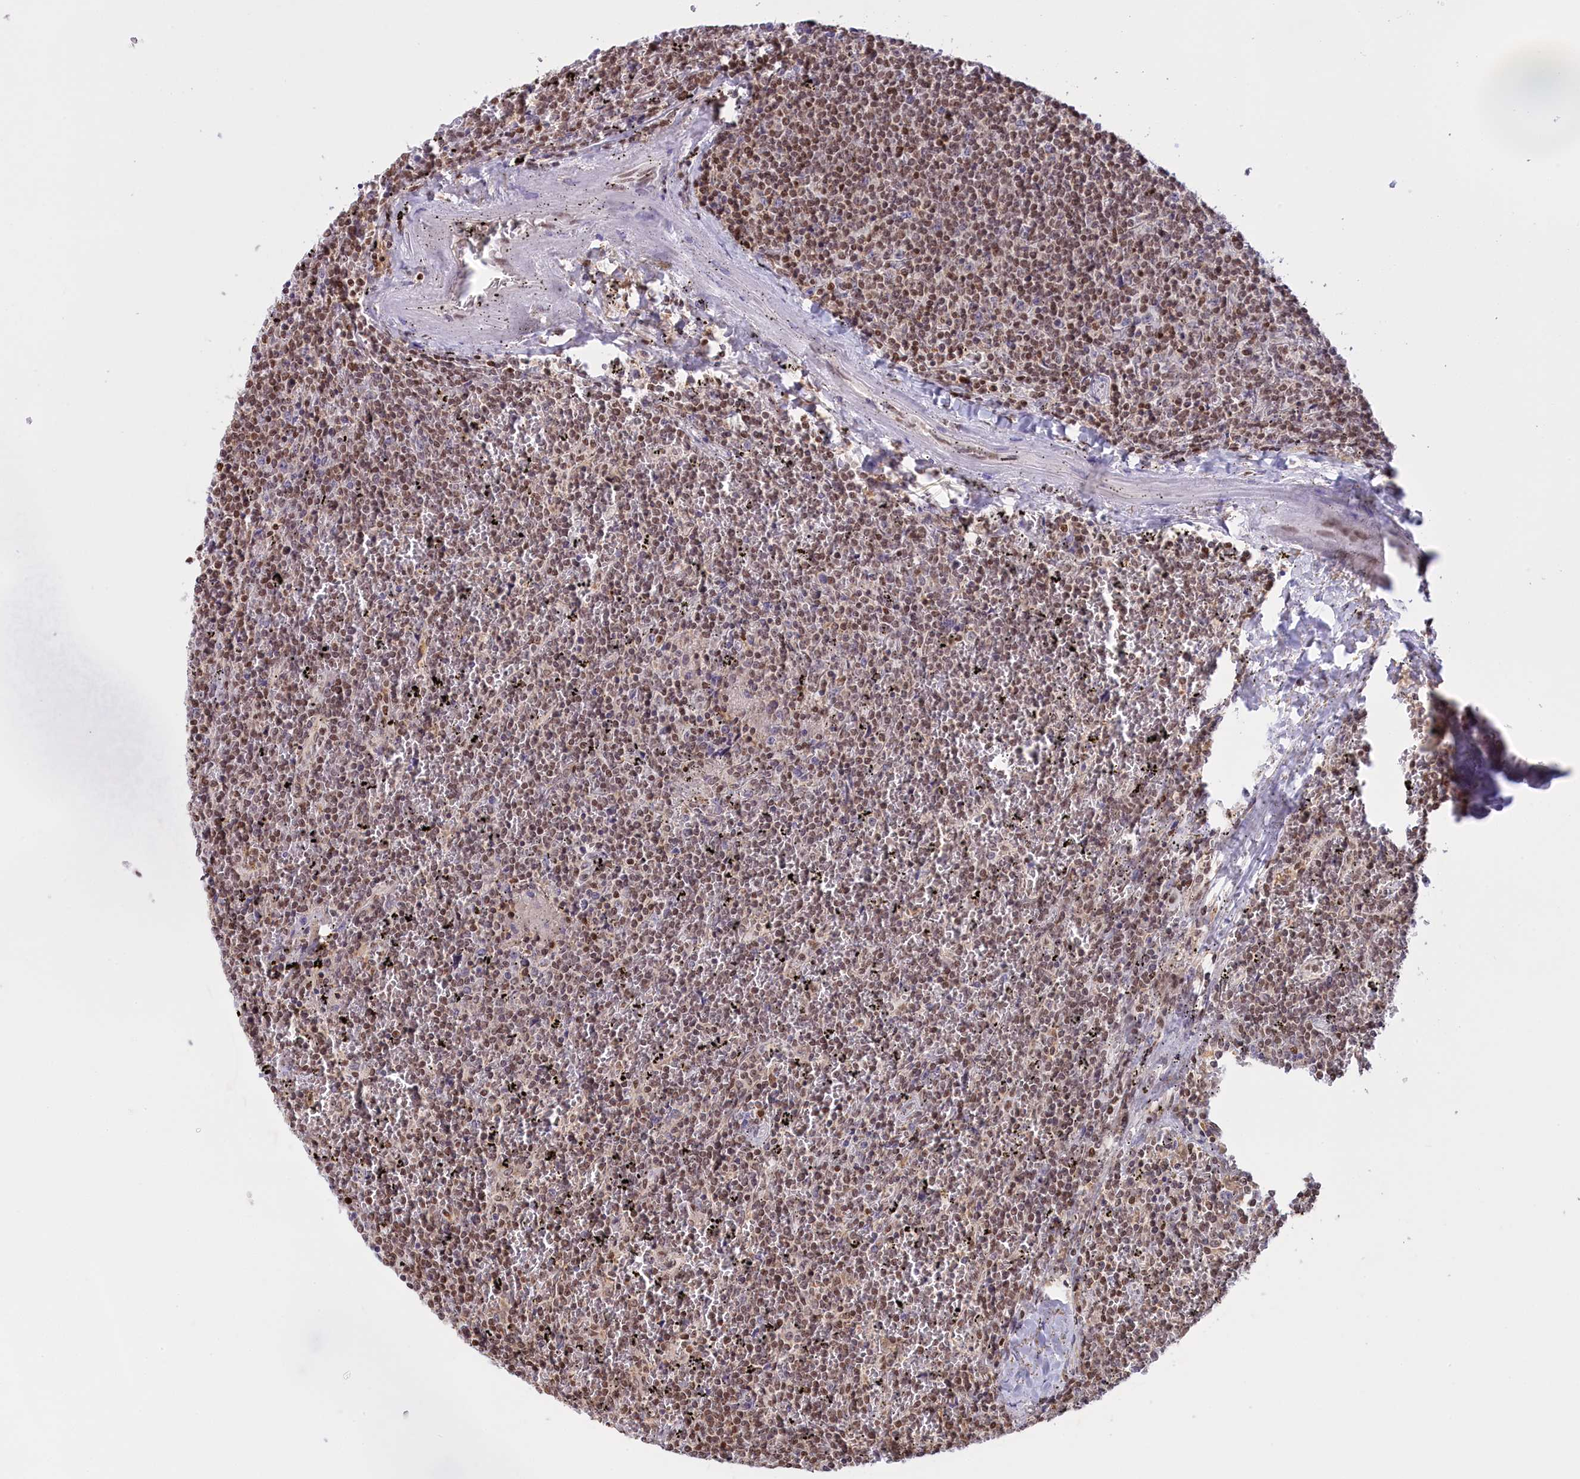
{"staining": {"intensity": "moderate", "quantity": ">75%", "location": "nuclear"}, "tissue": "lymphoma", "cell_type": "Tumor cells", "image_type": "cancer", "snomed": [{"axis": "morphology", "description": "Malignant lymphoma, non-Hodgkin's type, Low grade"}, {"axis": "topography", "description": "Spleen"}], "caption": "Immunohistochemistry (IHC) (DAB) staining of lymphoma demonstrates moderate nuclear protein expression in approximately >75% of tumor cells.", "gene": "IZUMO2", "patient": {"sex": "female", "age": 19}}